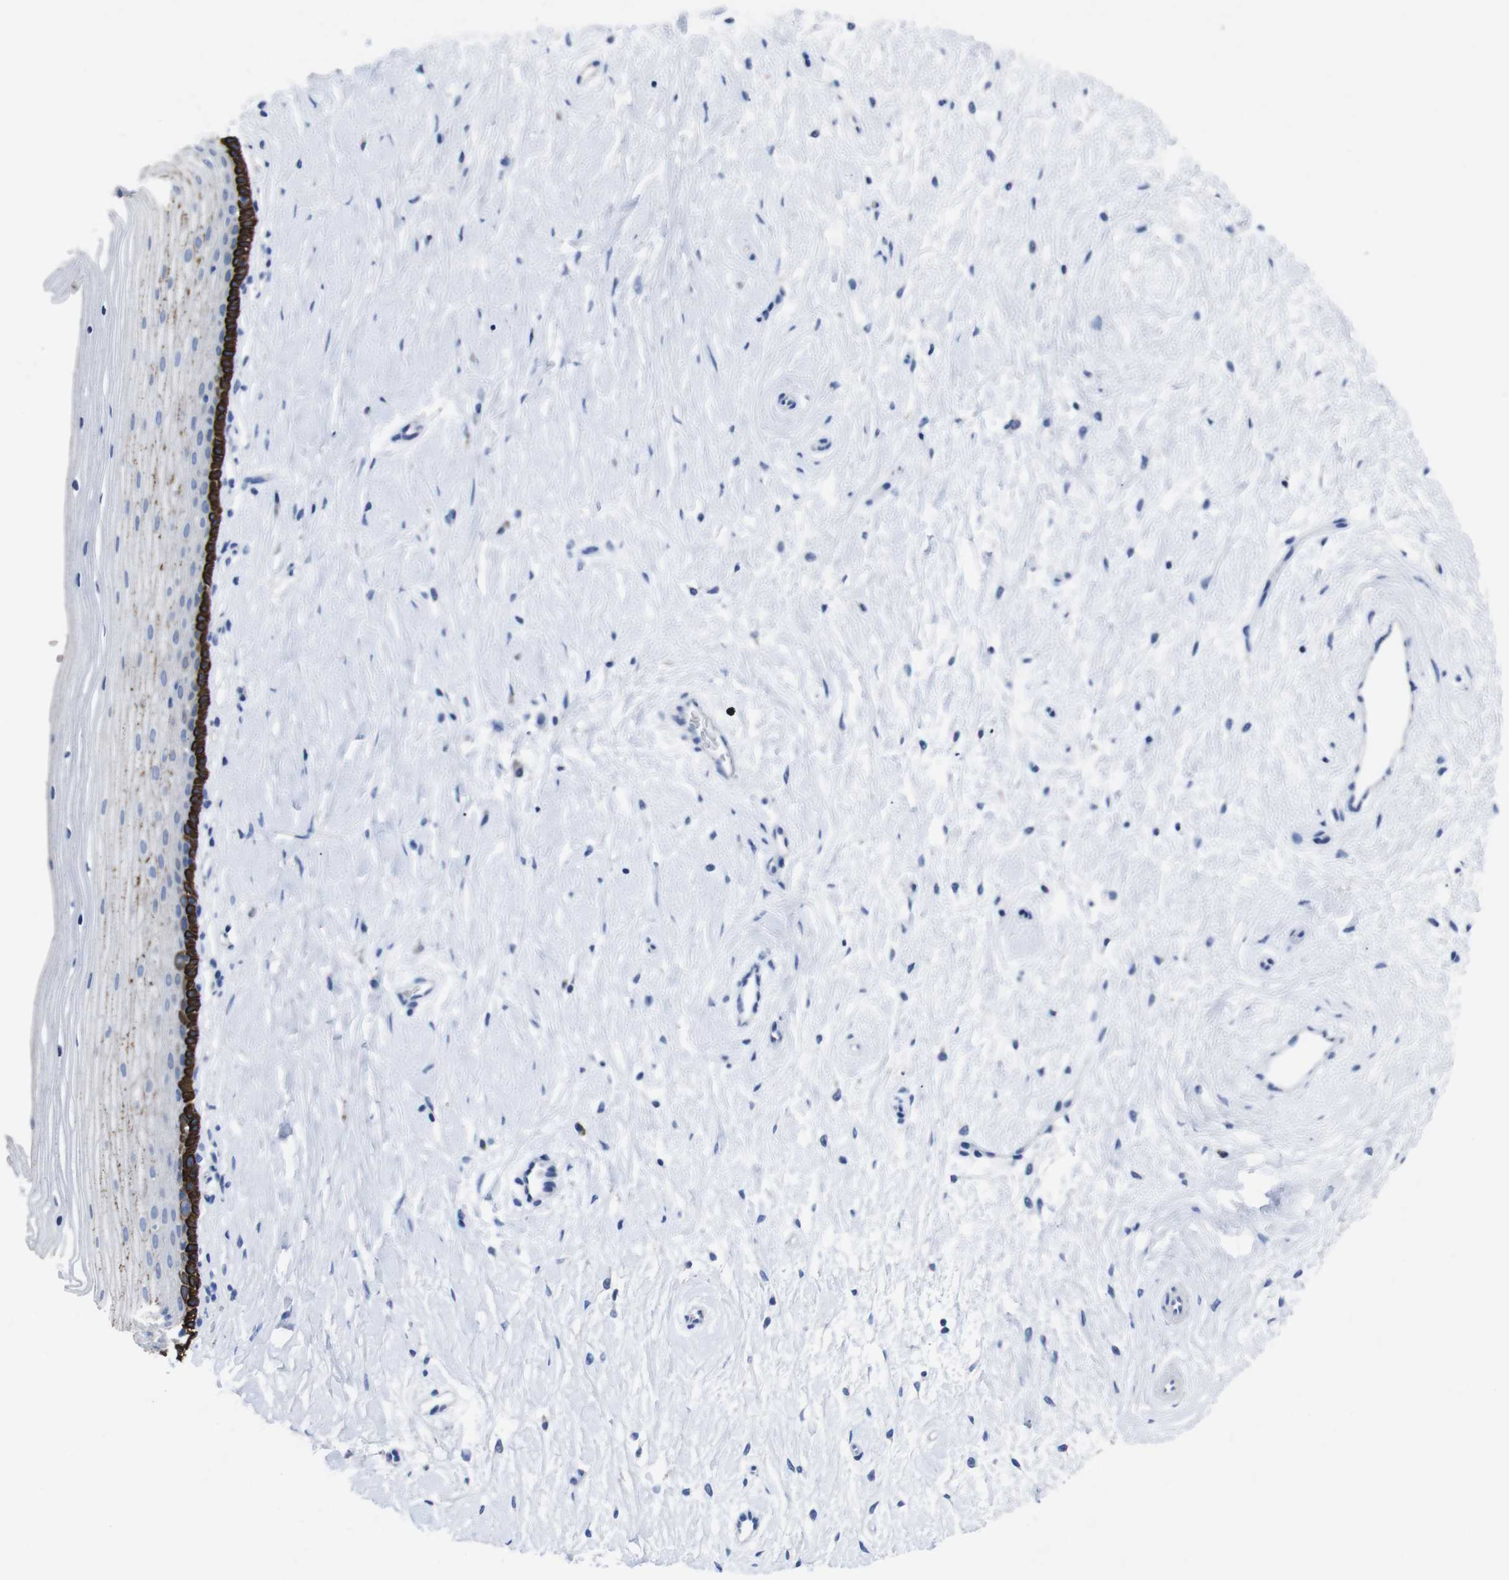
{"staining": {"intensity": "negative", "quantity": "none", "location": "none"}, "tissue": "cervix", "cell_type": "Glandular cells", "image_type": "normal", "snomed": [{"axis": "morphology", "description": "Normal tissue, NOS"}, {"axis": "topography", "description": "Cervix"}], "caption": "Glandular cells are negative for brown protein staining in benign cervix. (DAB (3,3'-diaminobenzidine) immunohistochemistry (IHC) visualized using brightfield microscopy, high magnification).", "gene": "GJB2", "patient": {"sex": "female", "age": 39}}